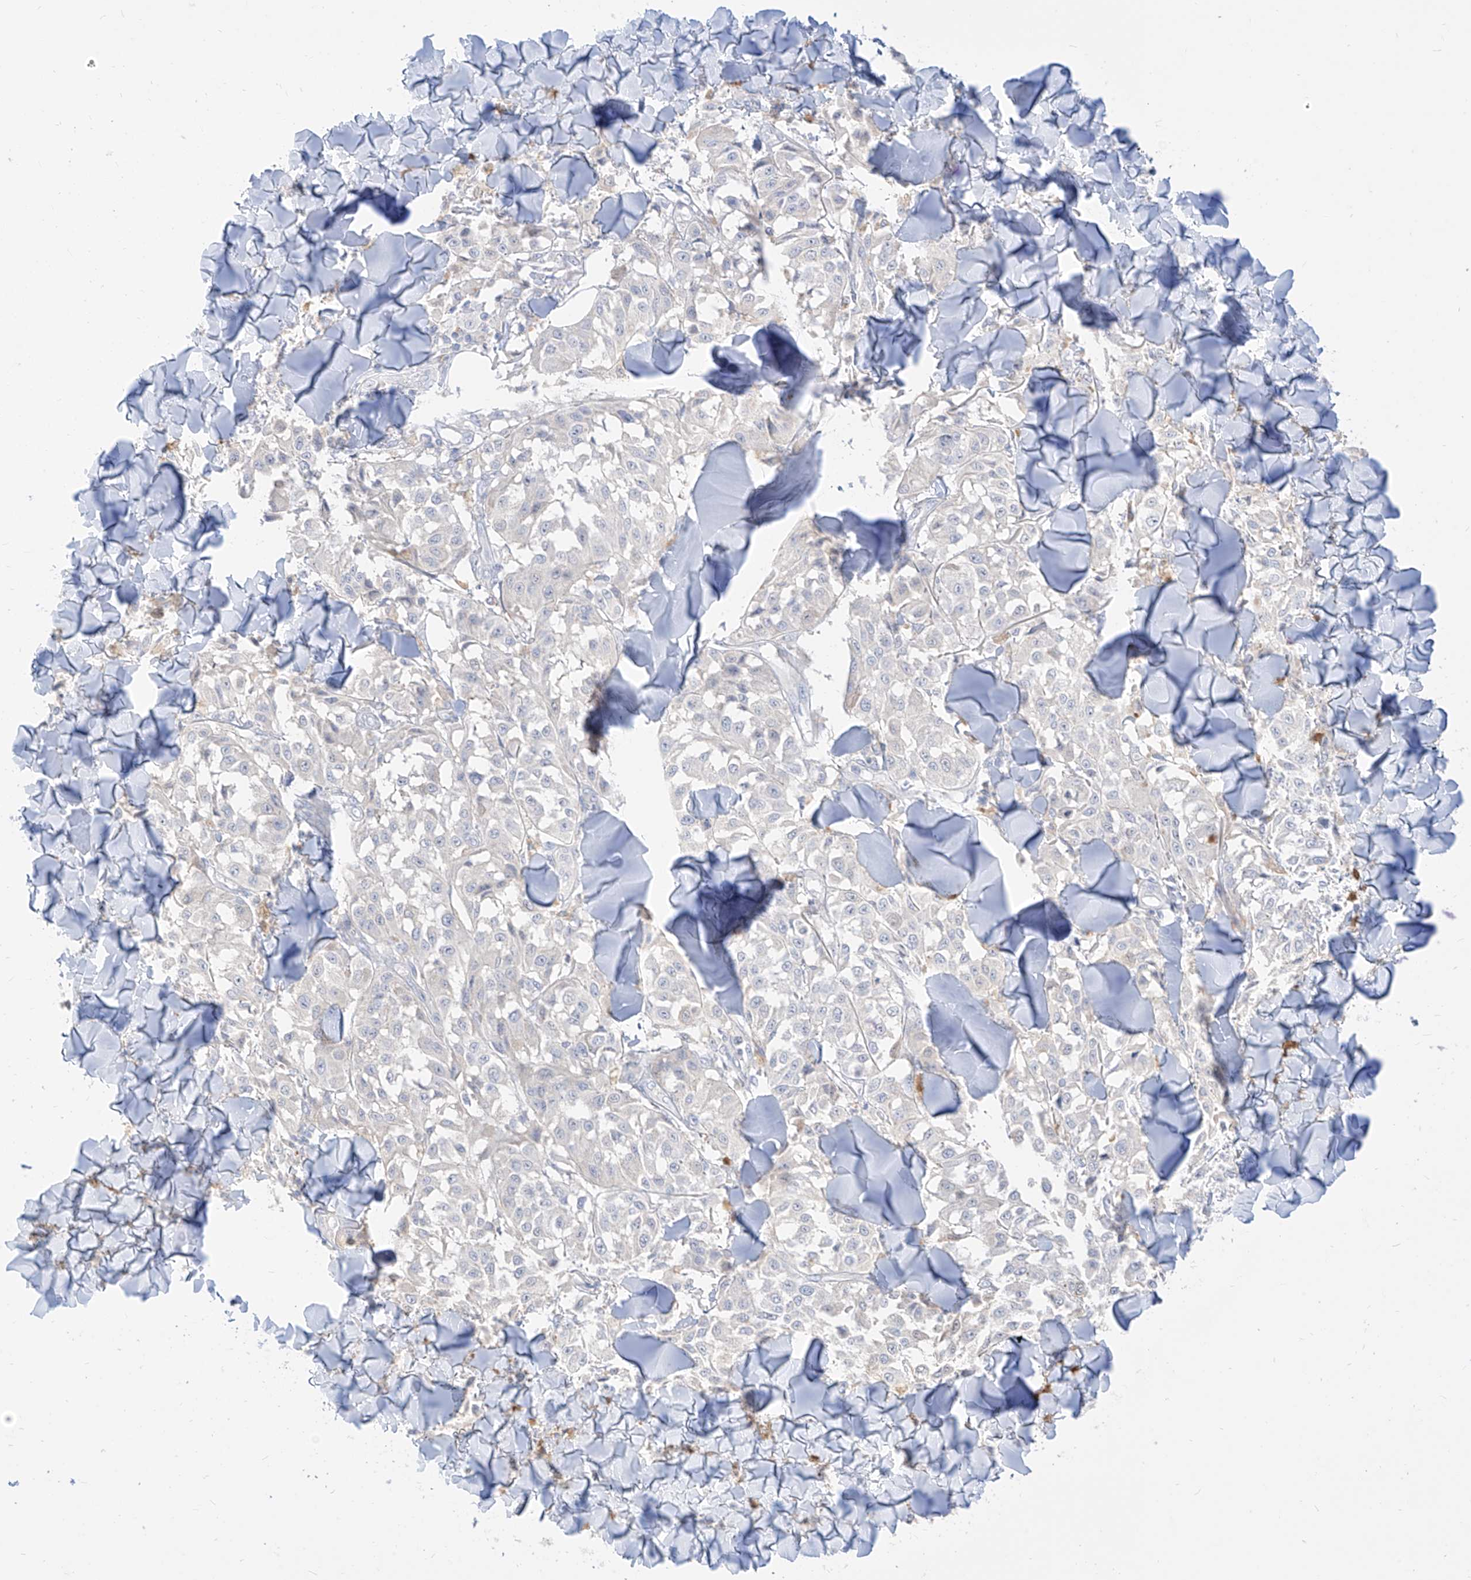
{"staining": {"intensity": "negative", "quantity": "none", "location": "none"}, "tissue": "melanoma", "cell_type": "Tumor cells", "image_type": "cancer", "snomed": [{"axis": "morphology", "description": "Malignant melanoma, NOS"}, {"axis": "topography", "description": "Skin"}], "caption": "Tumor cells are negative for protein expression in human malignant melanoma.", "gene": "SYTL3", "patient": {"sex": "female", "age": 64}}